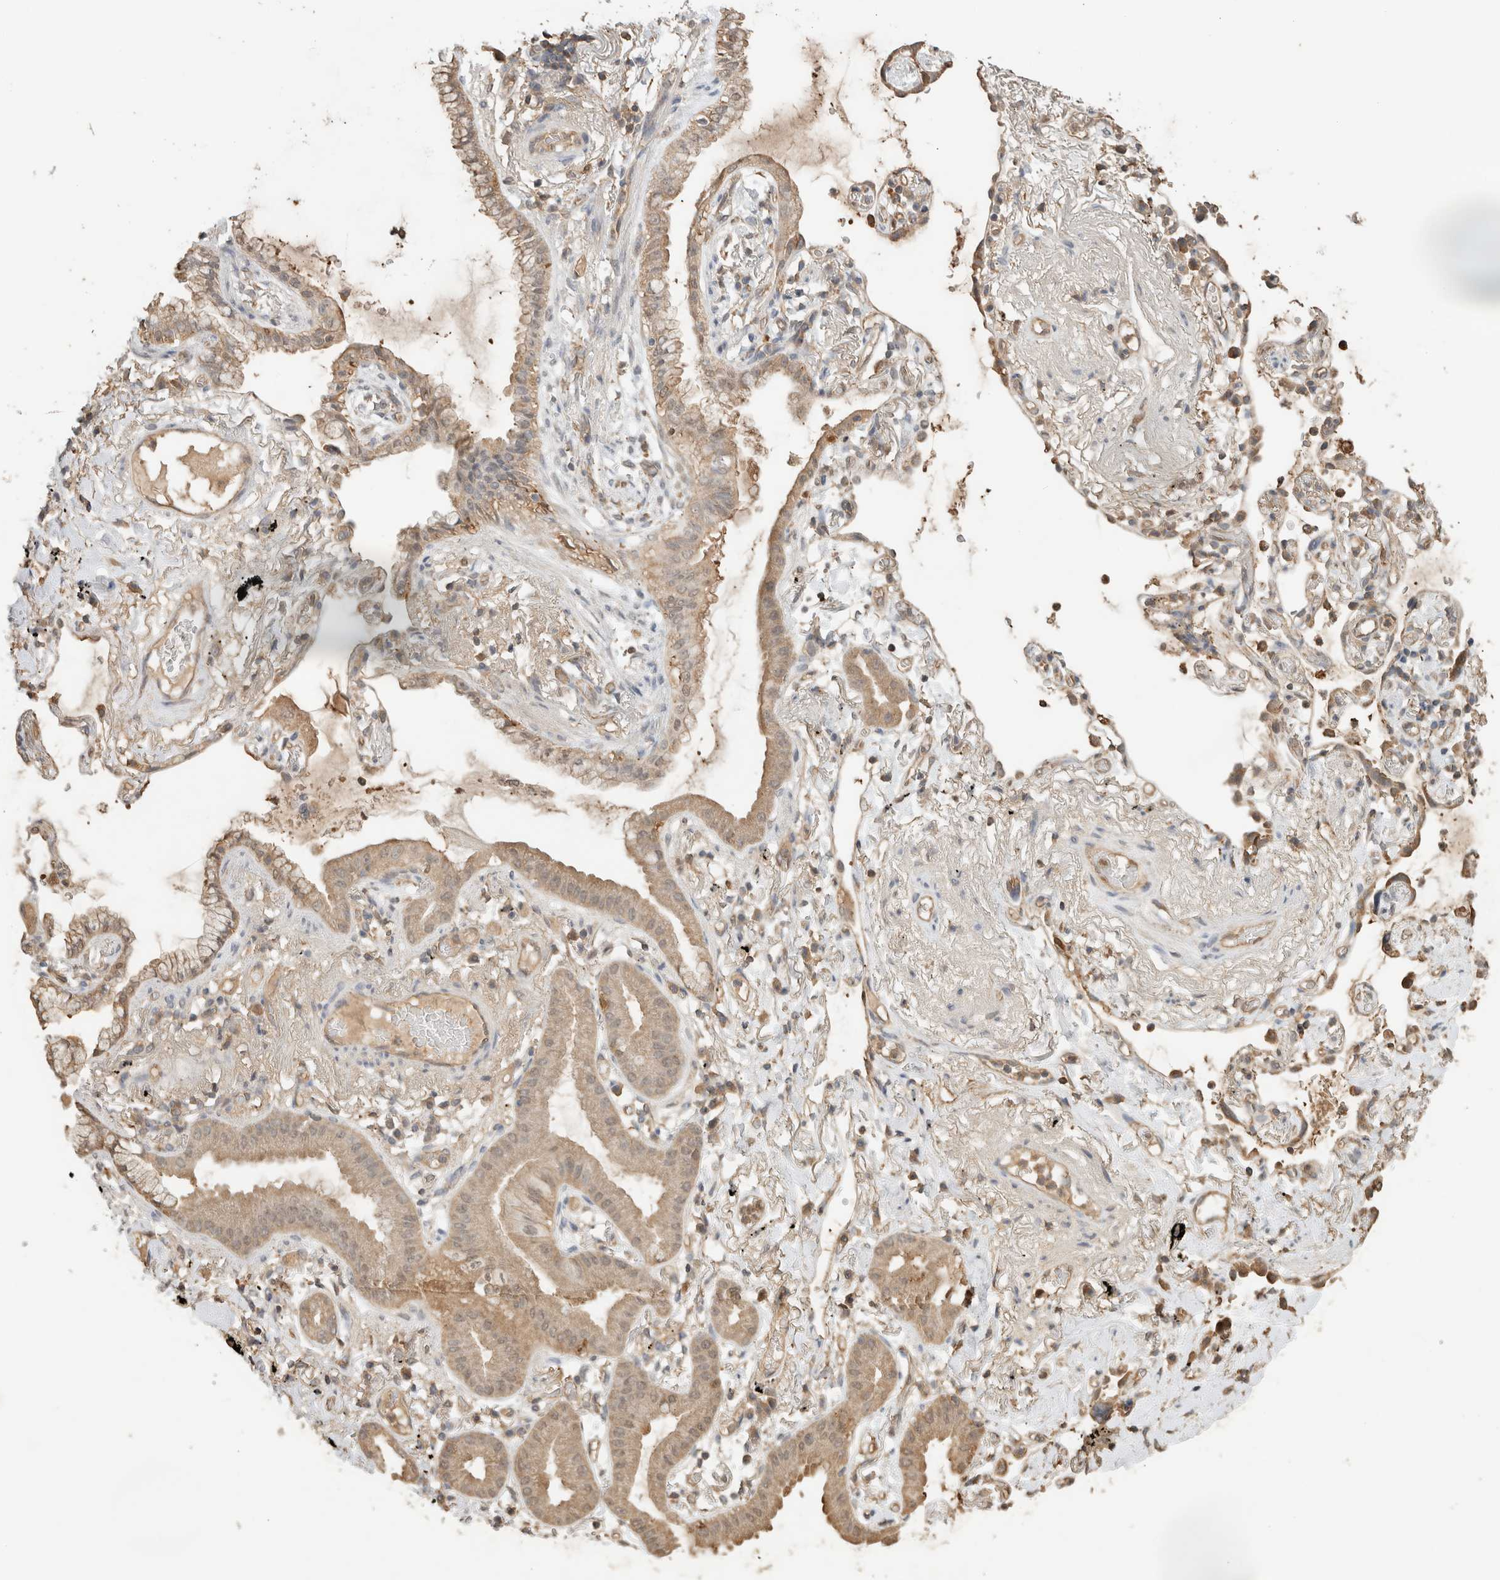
{"staining": {"intensity": "weak", "quantity": ">75%", "location": "cytoplasmic/membranous,nuclear"}, "tissue": "lung cancer", "cell_type": "Tumor cells", "image_type": "cancer", "snomed": [{"axis": "morphology", "description": "Adenocarcinoma, NOS"}, {"axis": "topography", "description": "Lung"}], "caption": "Immunohistochemistry staining of adenocarcinoma (lung), which exhibits low levels of weak cytoplasmic/membranous and nuclear expression in approximately >75% of tumor cells indicating weak cytoplasmic/membranous and nuclear protein staining. The staining was performed using DAB (brown) for protein detection and nuclei were counterstained in hematoxylin (blue).", "gene": "YWHAH", "patient": {"sex": "female", "age": 70}}